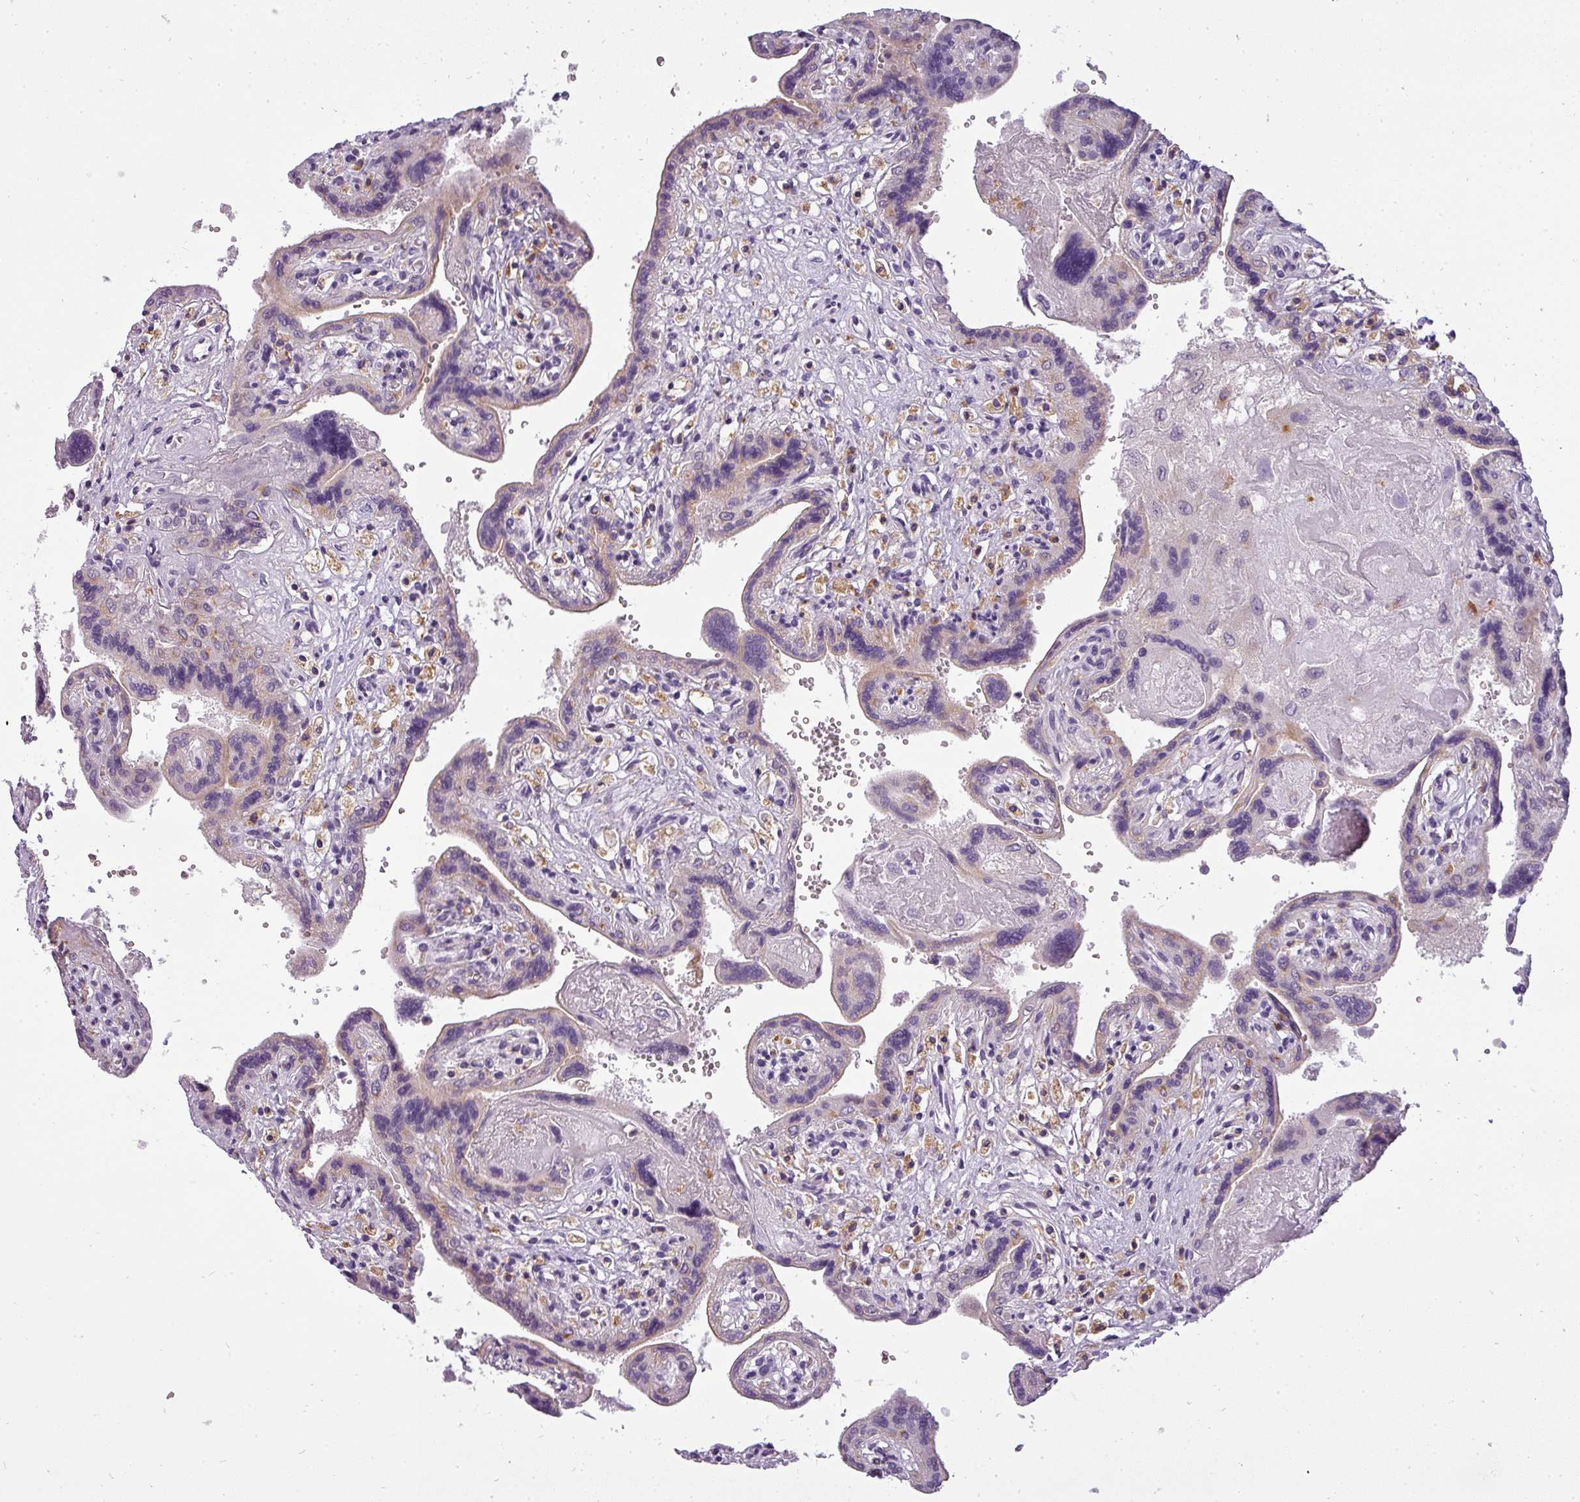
{"staining": {"intensity": "negative", "quantity": "none", "location": "none"}, "tissue": "placenta", "cell_type": "Decidual cells", "image_type": "normal", "snomed": [{"axis": "morphology", "description": "Normal tissue, NOS"}, {"axis": "topography", "description": "Placenta"}], "caption": "DAB immunohistochemical staining of normal placenta reveals no significant positivity in decidual cells.", "gene": "ATP6V1D", "patient": {"sex": "female", "age": 37}}